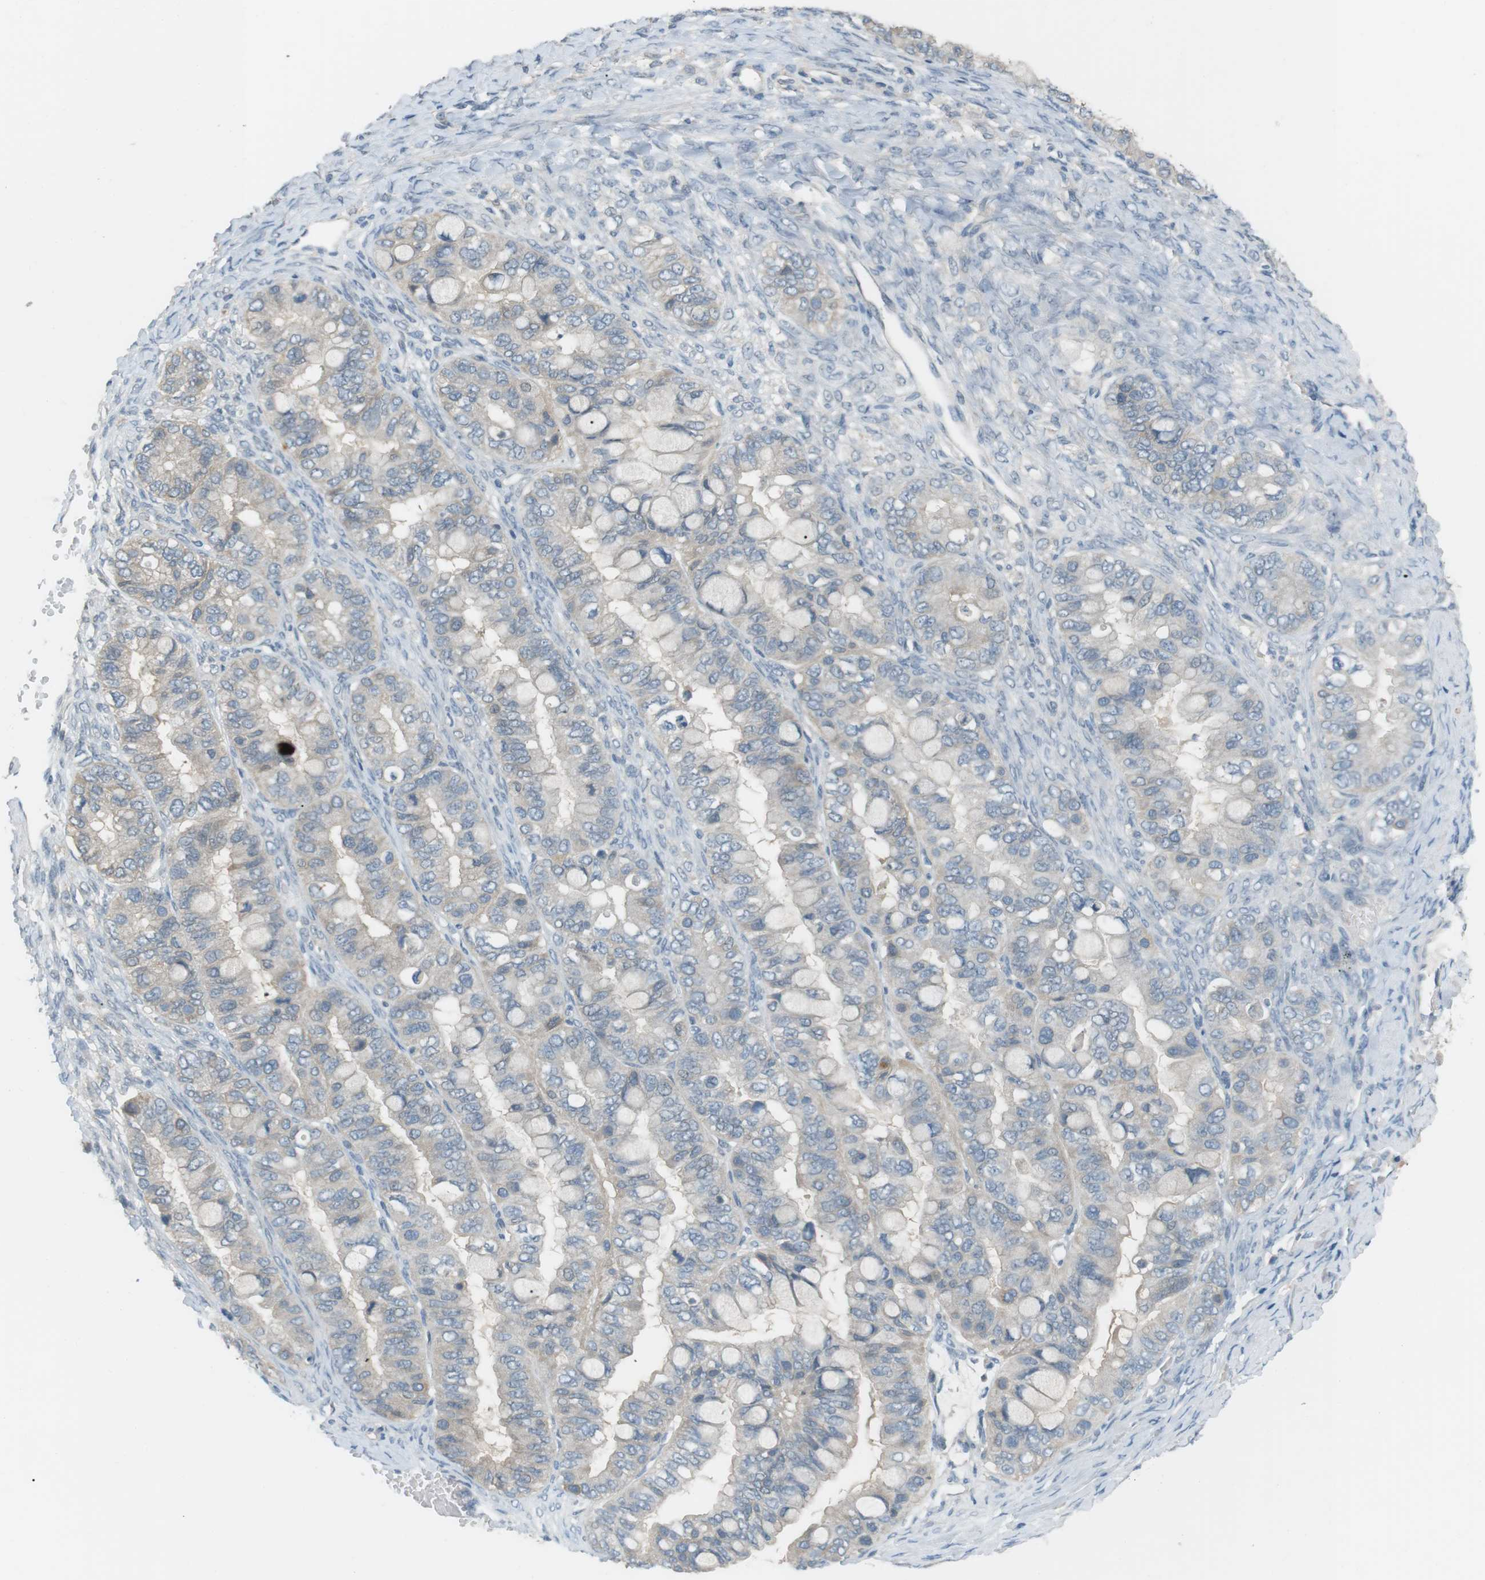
{"staining": {"intensity": "weak", "quantity": "<25%", "location": "cytoplasmic/membranous"}, "tissue": "ovarian cancer", "cell_type": "Tumor cells", "image_type": "cancer", "snomed": [{"axis": "morphology", "description": "Cystadenocarcinoma, mucinous, NOS"}, {"axis": "topography", "description": "Ovary"}], "caption": "High magnification brightfield microscopy of mucinous cystadenocarcinoma (ovarian) stained with DAB (brown) and counterstained with hematoxylin (blue): tumor cells show no significant expression.", "gene": "RTN3", "patient": {"sex": "female", "age": 80}}